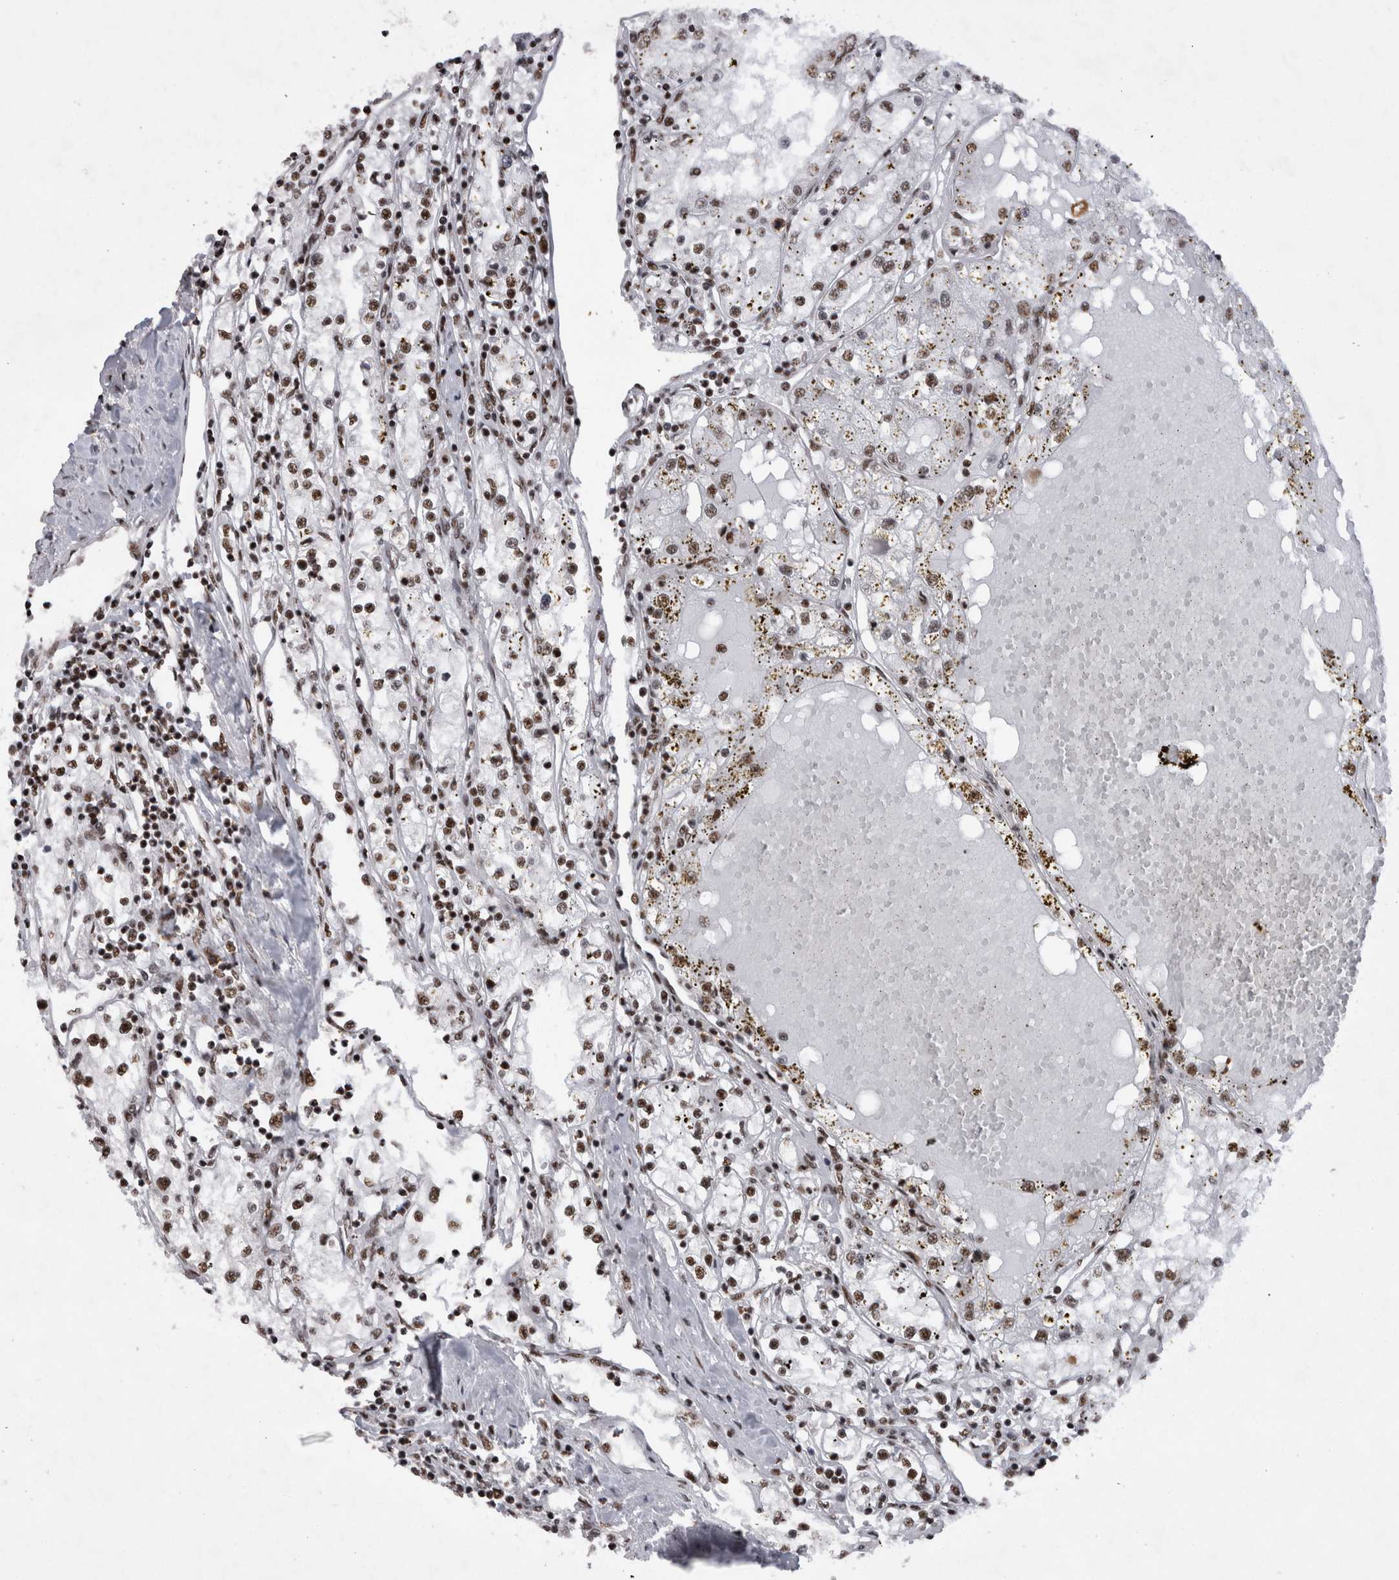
{"staining": {"intensity": "moderate", "quantity": ">75%", "location": "nuclear"}, "tissue": "renal cancer", "cell_type": "Tumor cells", "image_type": "cancer", "snomed": [{"axis": "morphology", "description": "Adenocarcinoma, NOS"}, {"axis": "topography", "description": "Kidney"}], "caption": "Immunohistochemistry image of neoplastic tissue: renal cancer stained using immunohistochemistry demonstrates medium levels of moderate protein expression localized specifically in the nuclear of tumor cells, appearing as a nuclear brown color.", "gene": "CDK11A", "patient": {"sex": "male", "age": 68}}